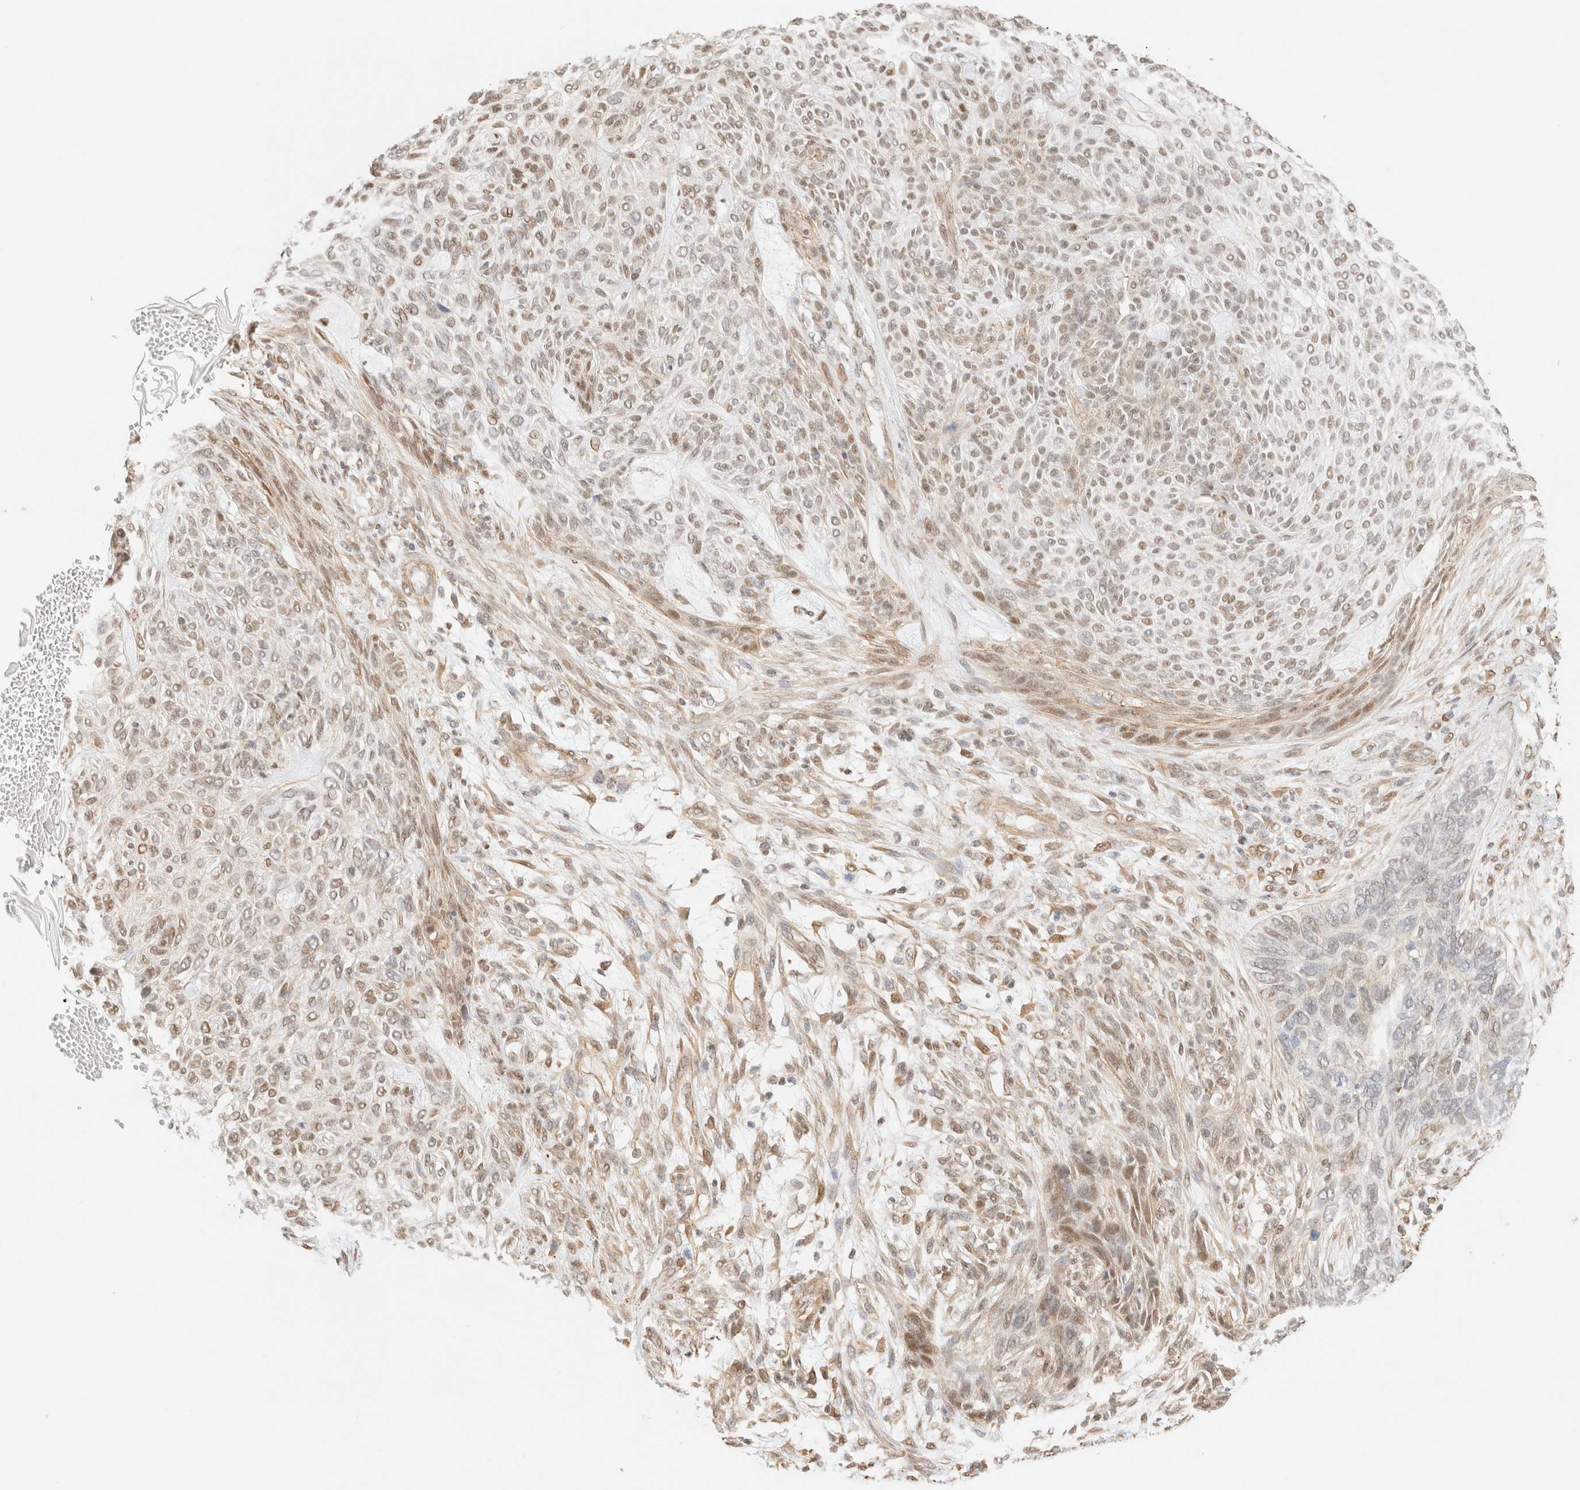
{"staining": {"intensity": "weak", "quantity": ">75%", "location": "nuclear"}, "tissue": "skin cancer", "cell_type": "Tumor cells", "image_type": "cancer", "snomed": [{"axis": "morphology", "description": "Basal cell carcinoma"}, {"axis": "topography", "description": "Skin"}], "caption": "A high-resolution photomicrograph shows immunohistochemistry staining of skin cancer (basal cell carcinoma), which demonstrates weak nuclear positivity in about >75% of tumor cells.", "gene": "ARID5A", "patient": {"sex": "male", "age": 55}}